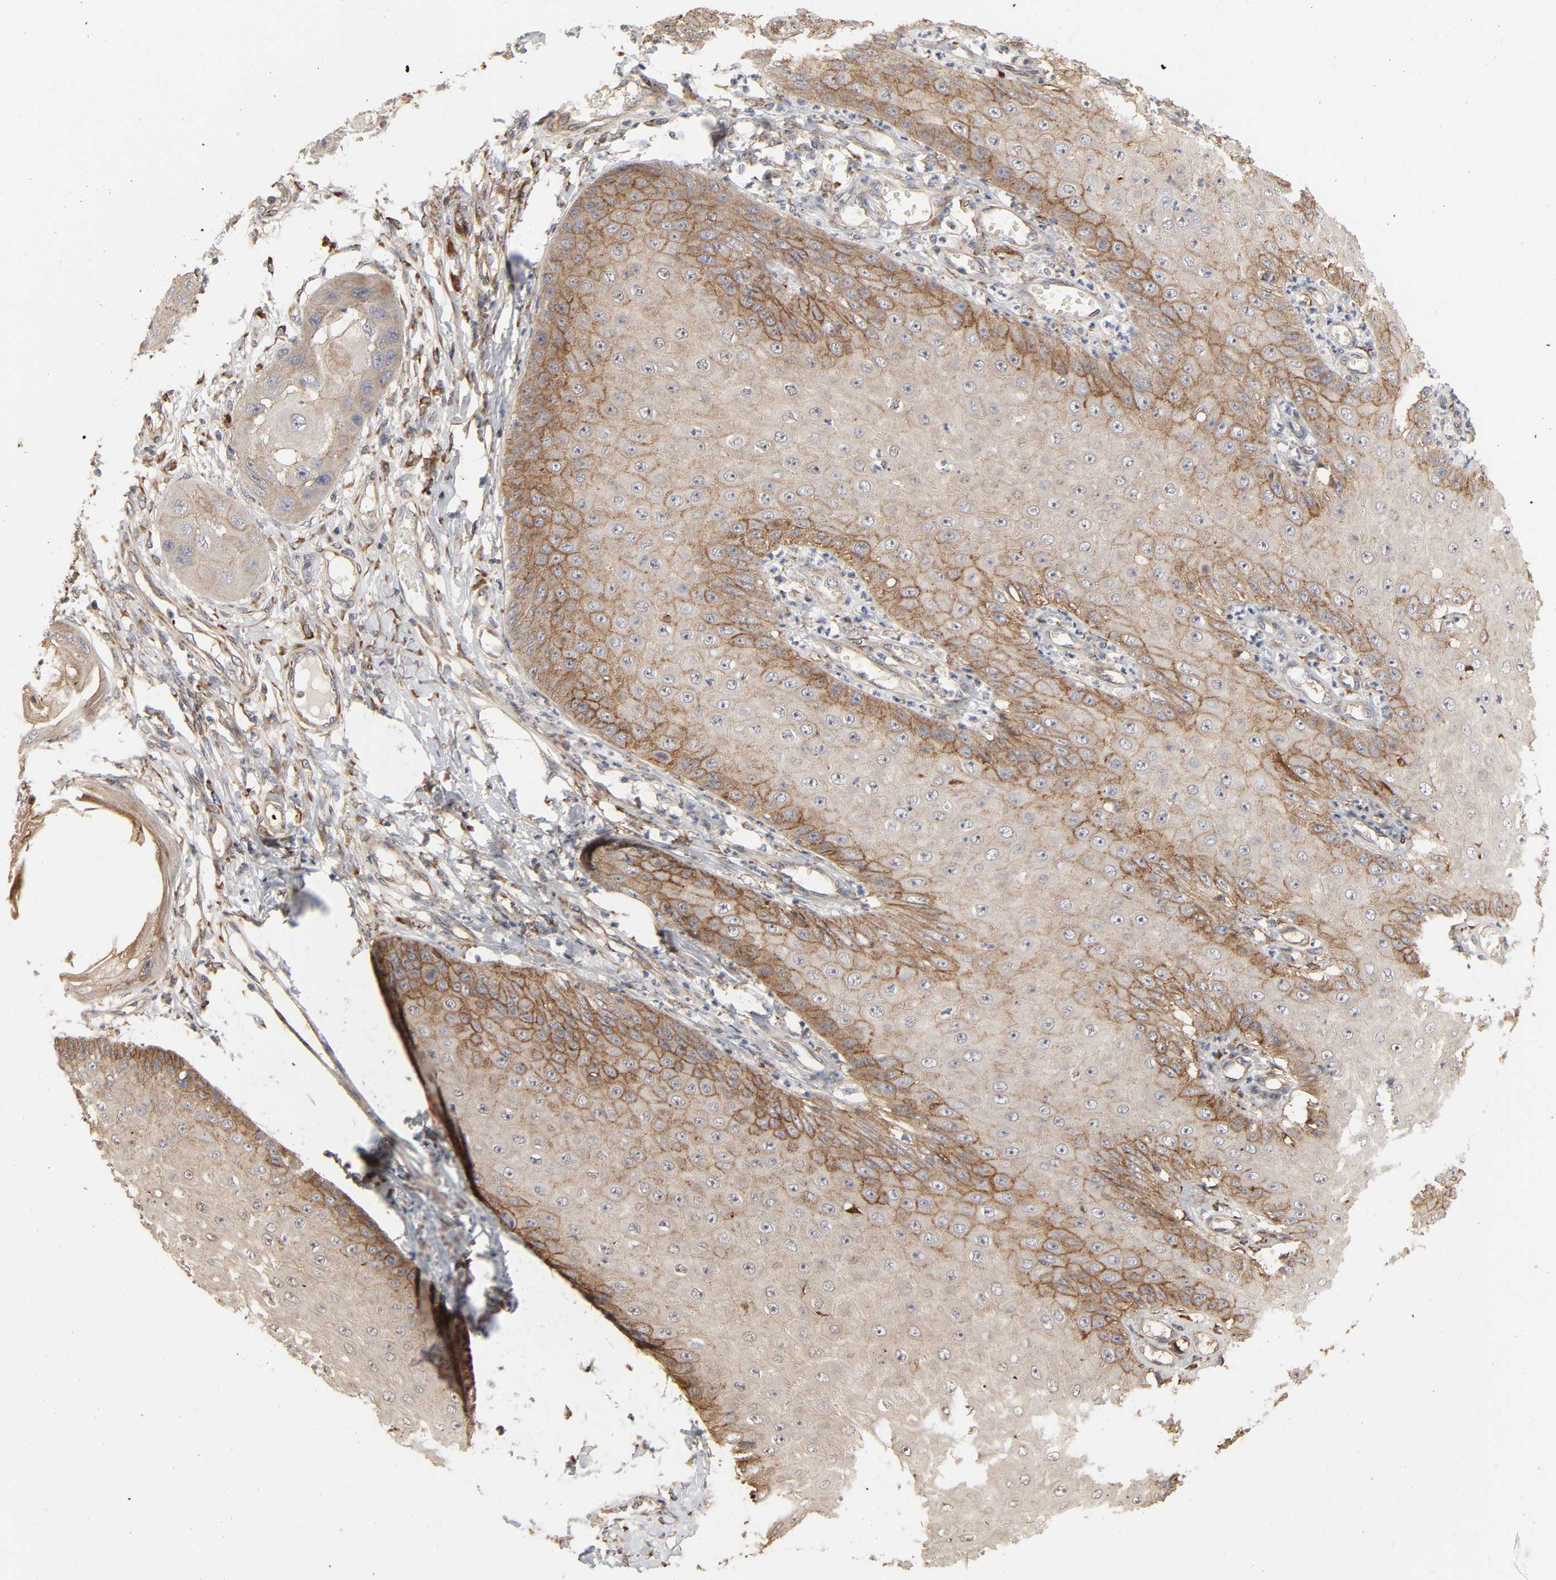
{"staining": {"intensity": "moderate", "quantity": ">75%", "location": "cytoplasmic/membranous"}, "tissue": "skin cancer", "cell_type": "Tumor cells", "image_type": "cancer", "snomed": [{"axis": "morphology", "description": "Squamous cell carcinoma, NOS"}, {"axis": "topography", "description": "Skin"}], "caption": "Approximately >75% of tumor cells in squamous cell carcinoma (skin) reveal moderate cytoplasmic/membranous protein expression as visualized by brown immunohistochemical staining.", "gene": "NDRG2", "patient": {"sex": "female", "age": 40}}